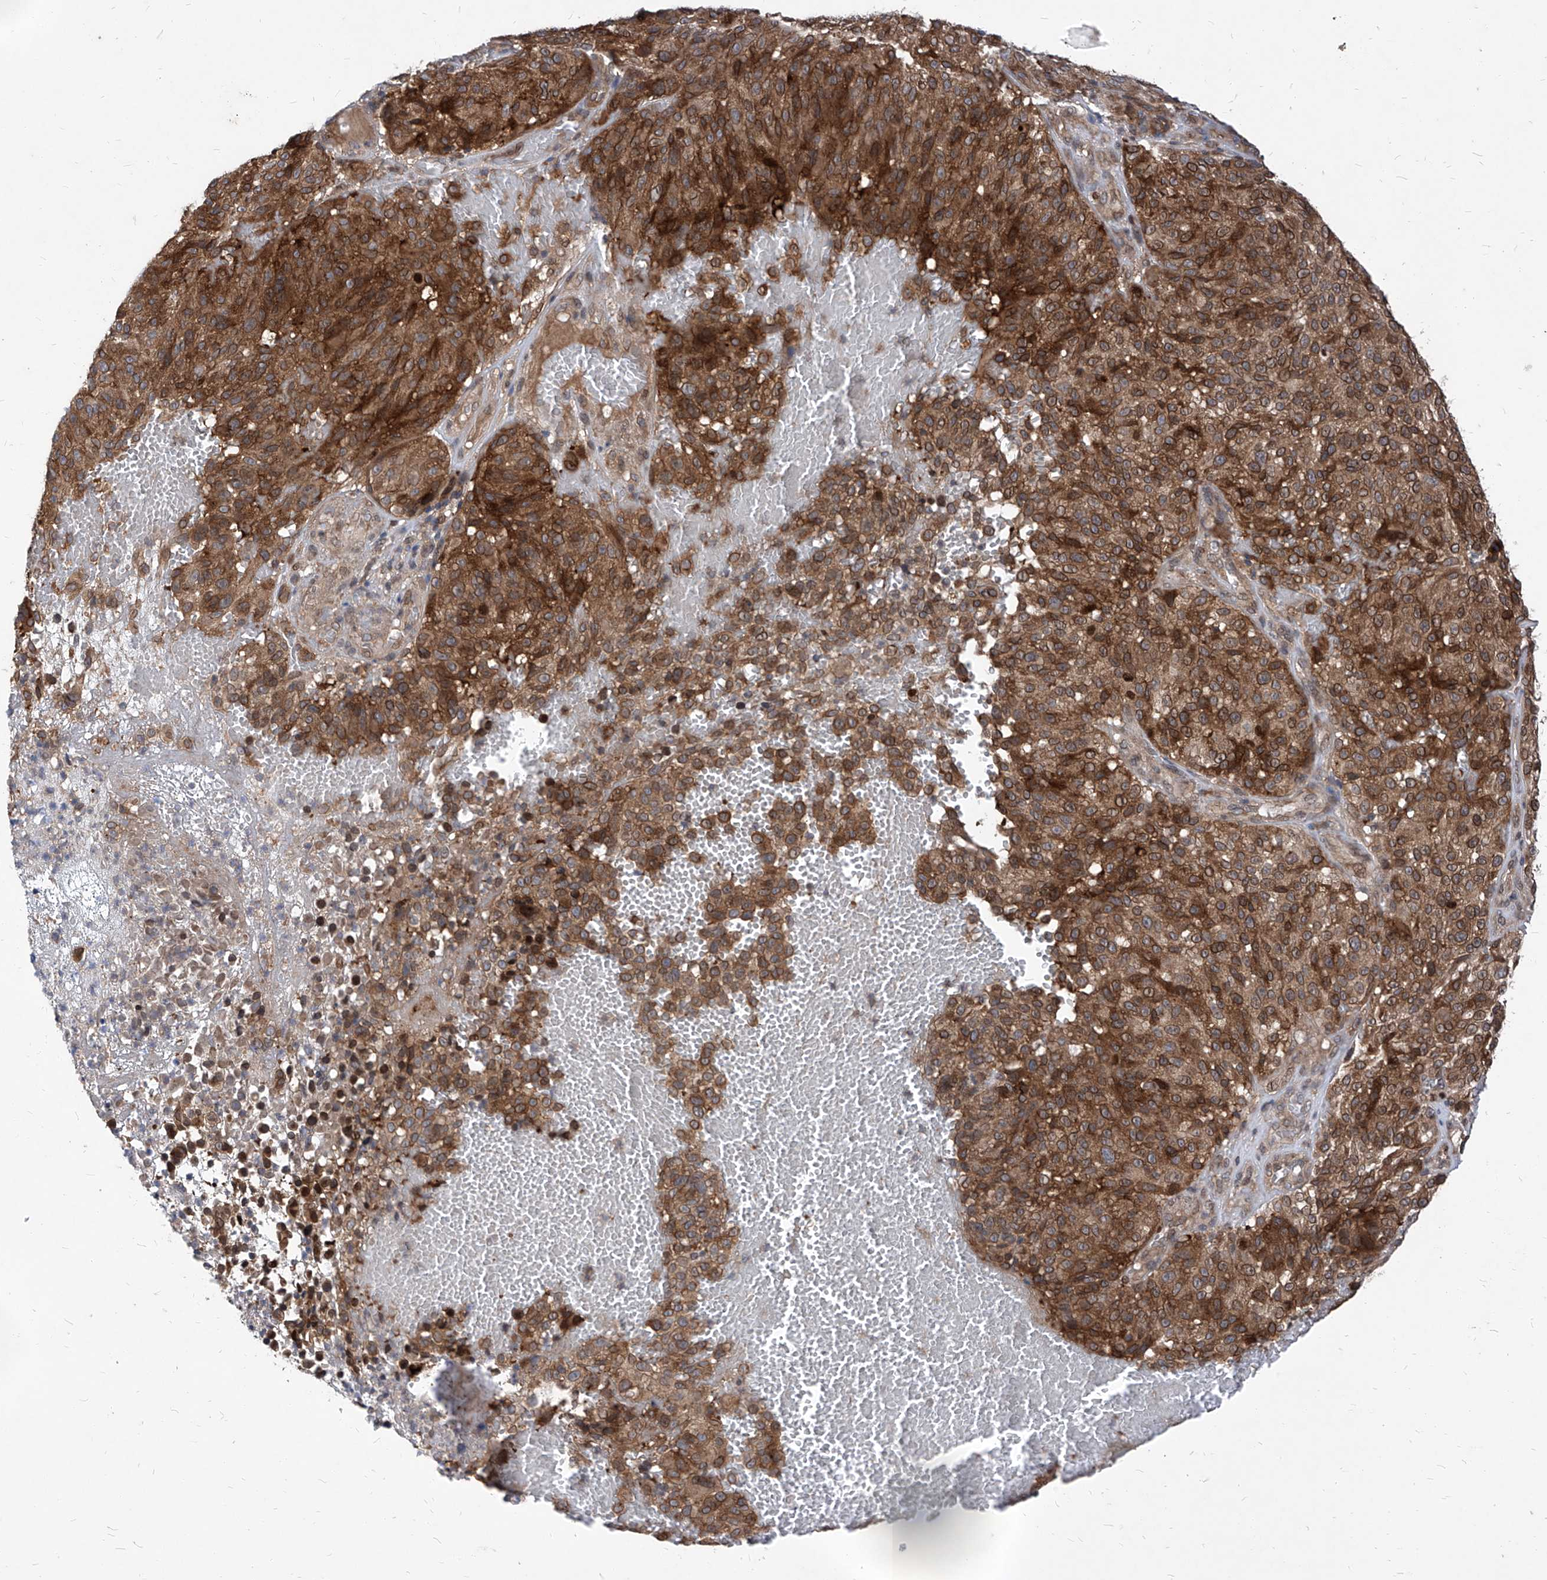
{"staining": {"intensity": "moderate", "quantity": ">75%", "location": "cytoplasmic/membranous"}, "tissue": "melanoma", "cell_type": "Tumor cells", "image_type": "cancer", "snomed": [{"axis": "morphology", "description": "Malignant melanoma, NOS"}, {"axis": "topography", "description": "Skin"}], "caption": "A brown stain shows moderate cytoplasmic/membranous staining of a protein in malignant melanoma tumor cells. (DAB (3,3'-diaminobenzidine) IHC, brown staining for protein, blue staining for nuclei).", "gene": "KPNB1", "patient": {"sex": "male", "age": 83}}